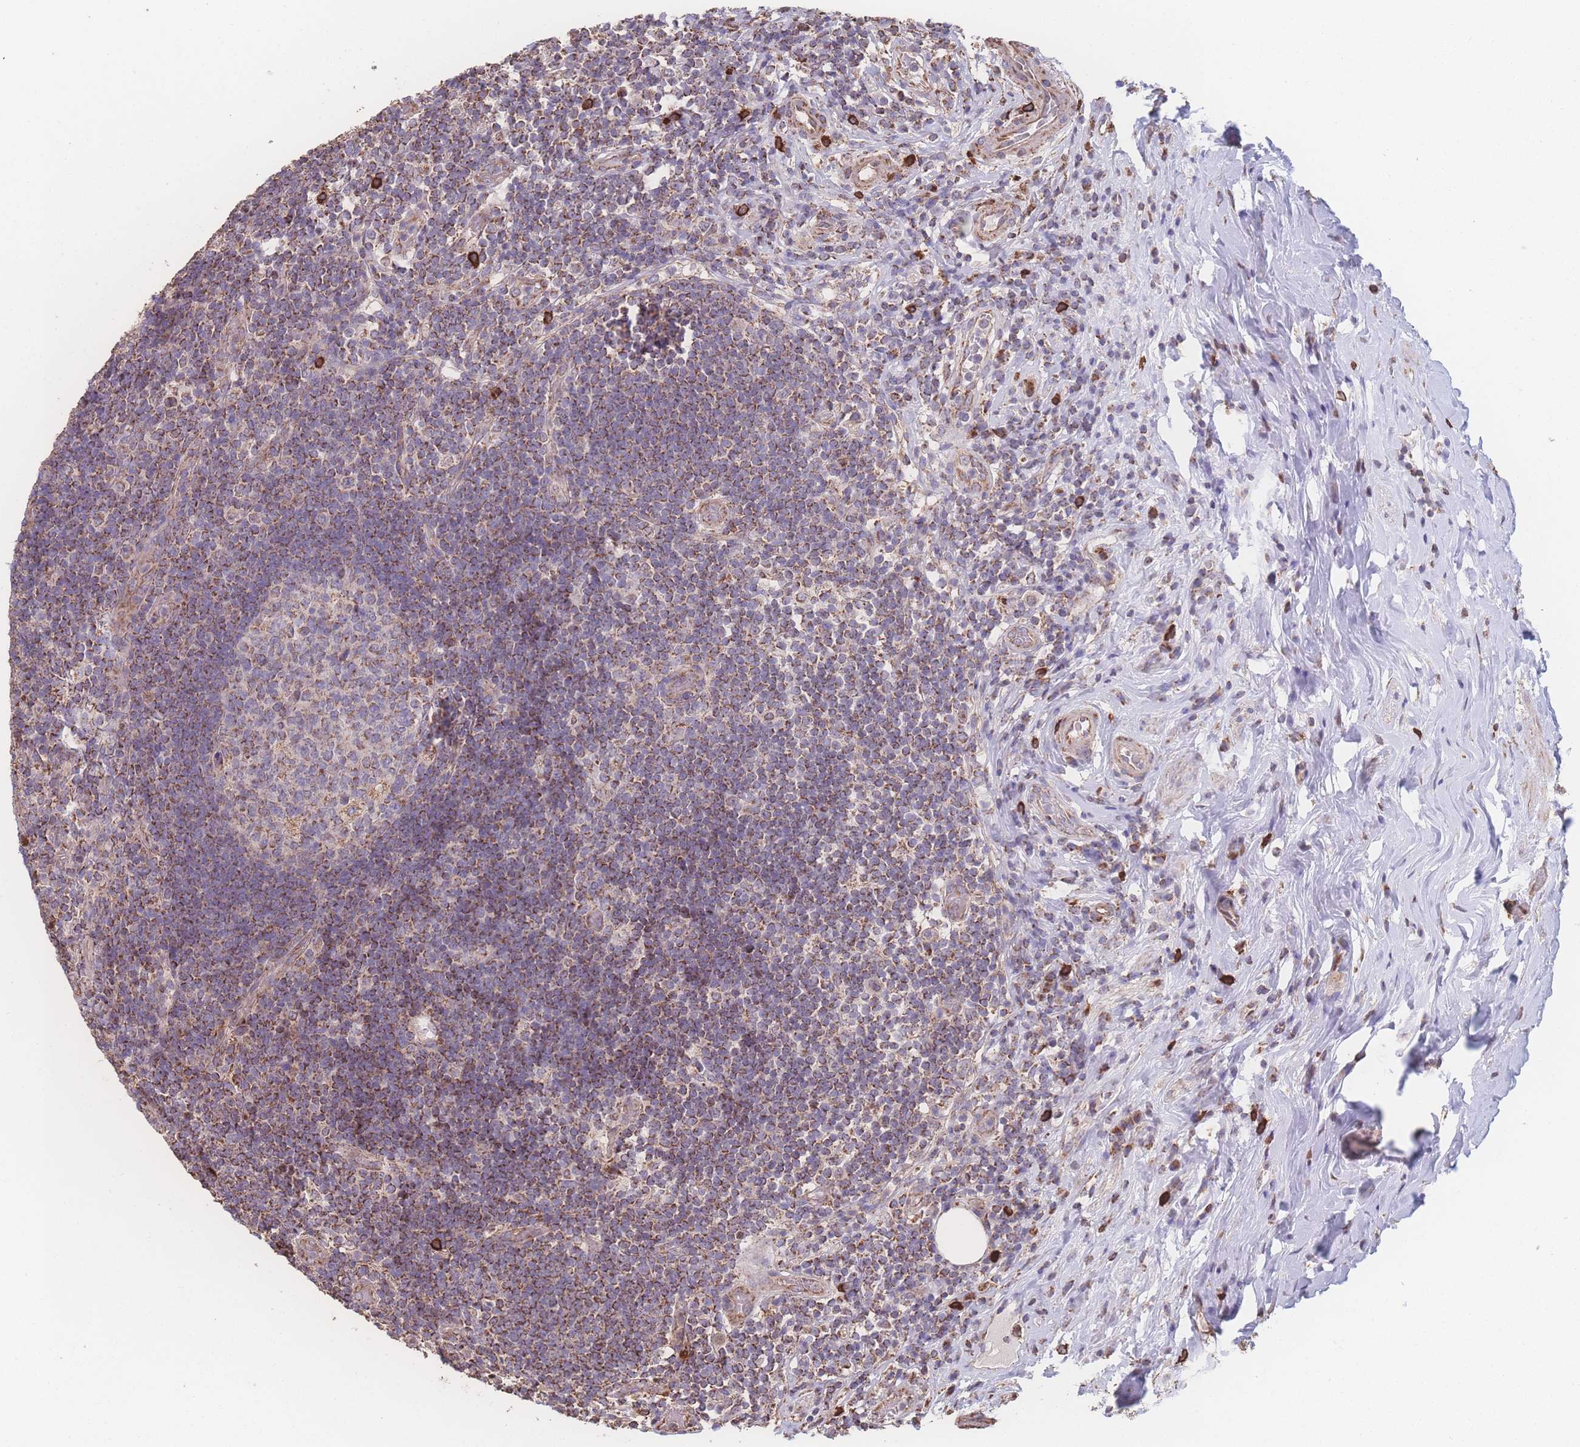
{"staining": {"intensity": "moderate", "quantity": ">75%", "location": "cytoplasmic/membranous"}, "tissue": "appendix", "cell_type": "Glandular cells", "image_type": "normal", "snomed": [{"axis": "morphology", "description": "Normal tissue, NOS"}, {"axis": "topography", "description": "Appendix"}], "caption": "Appendix stained with DAB immunohistochemistry (IHC) exhibits medium levels of moderate cytoplasmic/membranous positivity in about >75% of glandular cells. (Brightfield microscopy of DAB IHC at high magnification).", "gene": "SGSM3", "patient": {"sex": "female", "age": 43}}